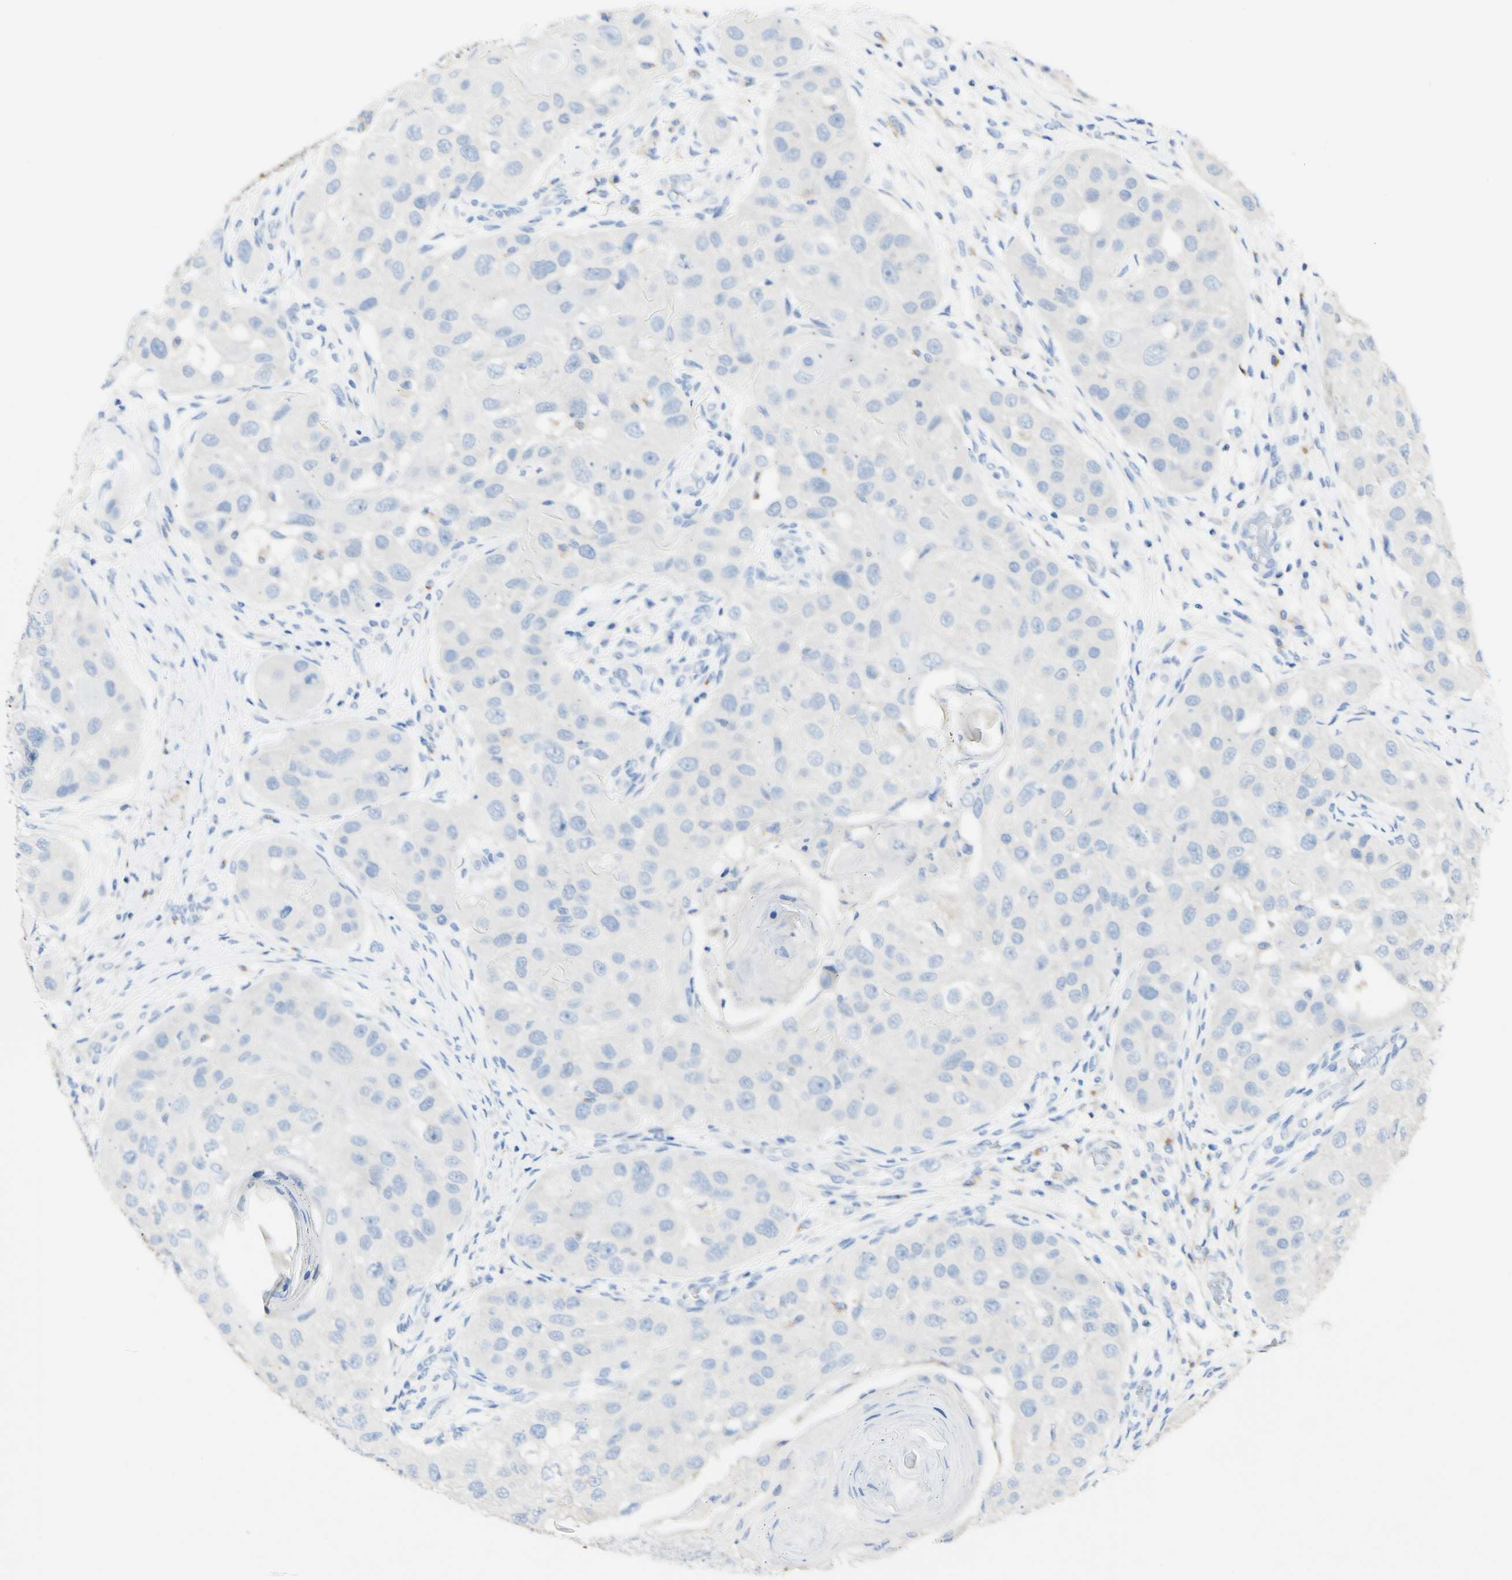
{"staining": {"intensity": "negative", "quantity": "none", "location": "none"}, "tissue": "head and neck cancer", "cell_type": "Tumor cells", "image_type": "cancer", "snomed": [{"axis": "morphology", "description": "Normal tissue, NOS"}, {"axis": "morphology", "description": "Squamous cell carcinoma, NOS"}, {"axis": "topography", "description": "Skeletal muscle"}, {"axis": "topography", "description": "Head-Neck"}], "caption": "Immunohistochemistry (IHC) photomicrograph of neoplastic tissue: human head and neck squamous cell carcinoma stained with DAB reveals no significant protein positivity in tumor cells.", "gene": "FGF4", "patient": {"sex": "male", "age": 51}}